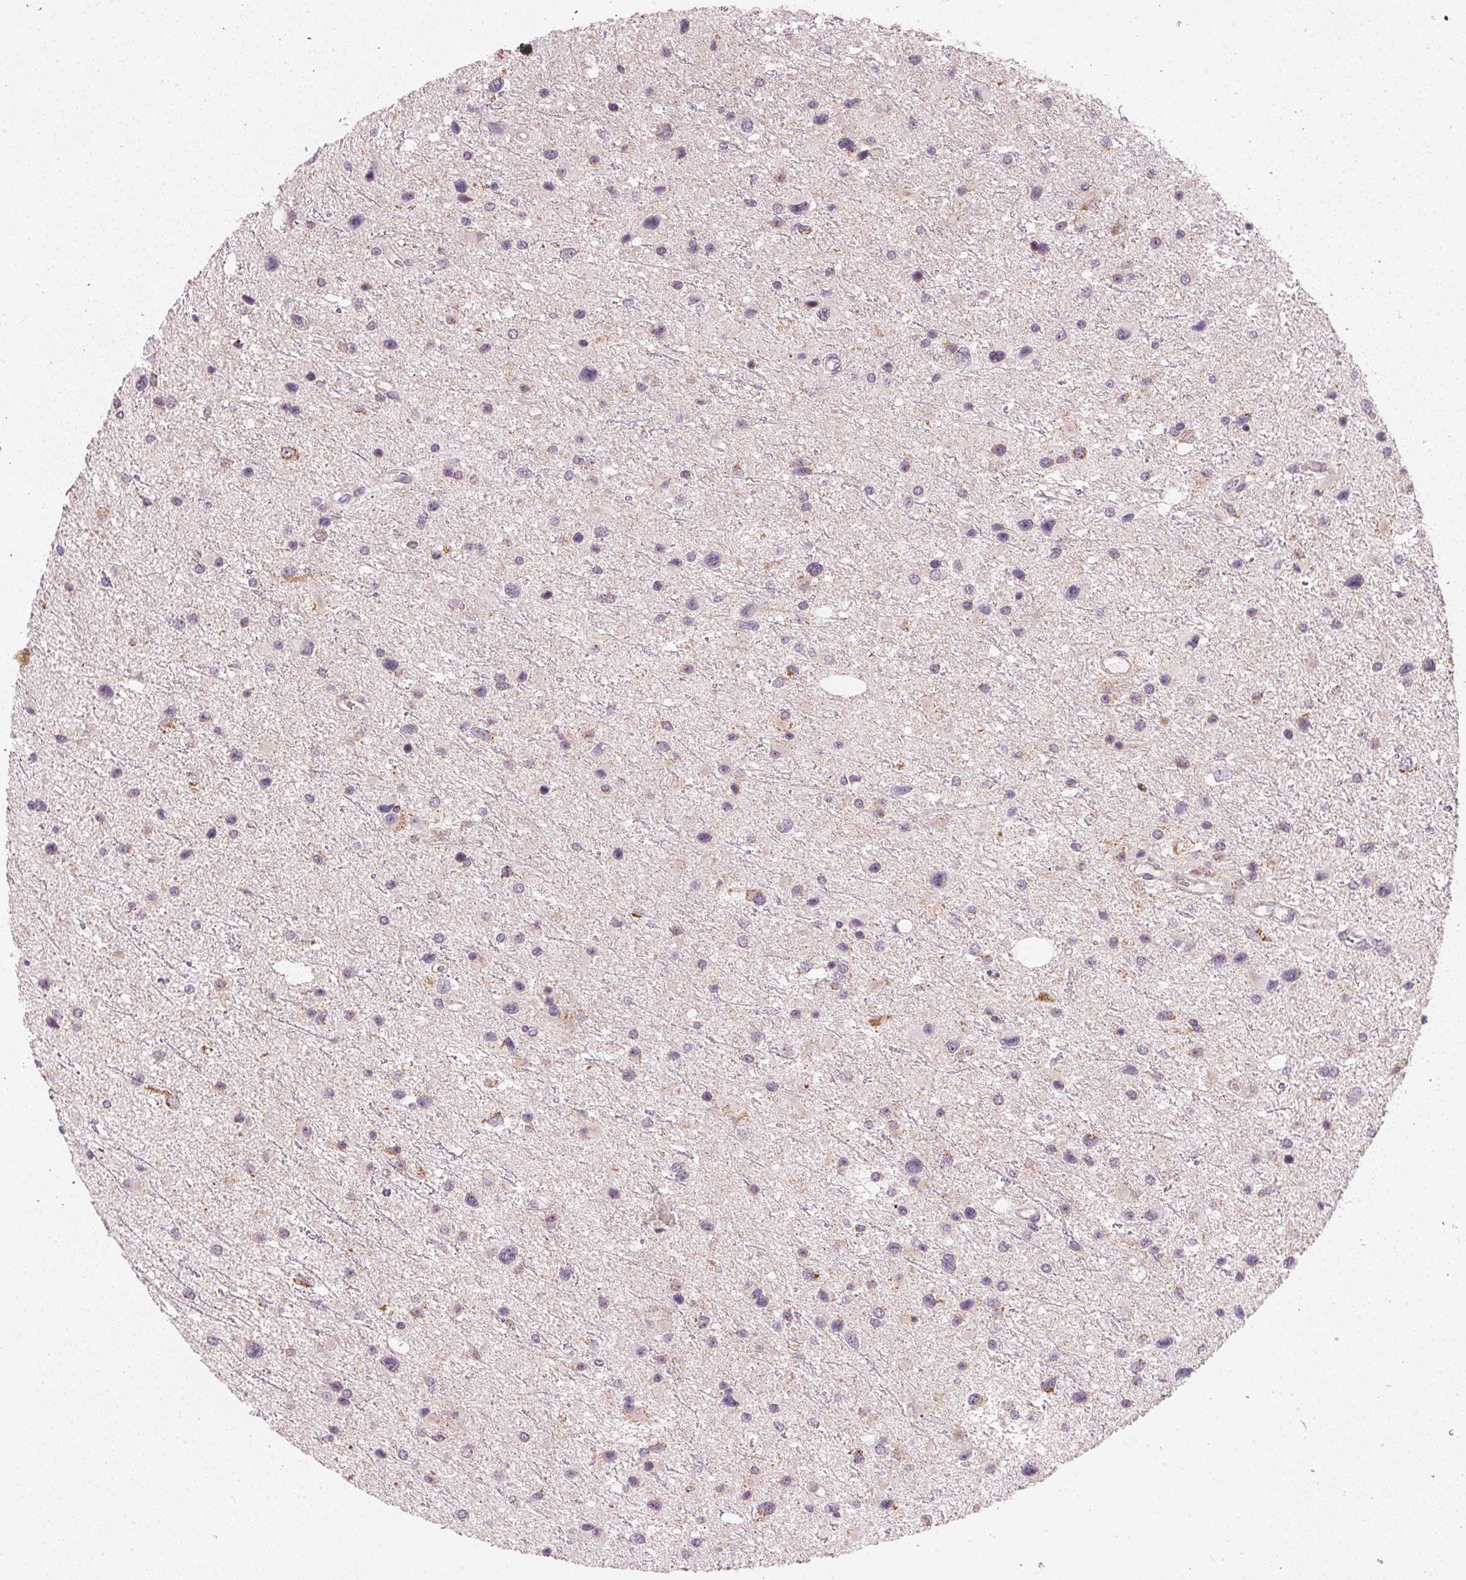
{"staining": {"intensity": "weak", "quantity": "<25%", "location": "cytoplasmic/membranous"}, "tissue": "glioma", "cell_type": "Tumor cells", "image_type": "cancer", "snomed": [{"axis": "morphology", "description": "Glioma, malignant, Low grade"}, {"axis": "topography", "description": "Brain"}], "caption": "Image shows no significant protein staining in tumor cells of low-grade glioma (malignant).", "gene": "COQ7", "patient": {"sex": "female", "age": 32}}